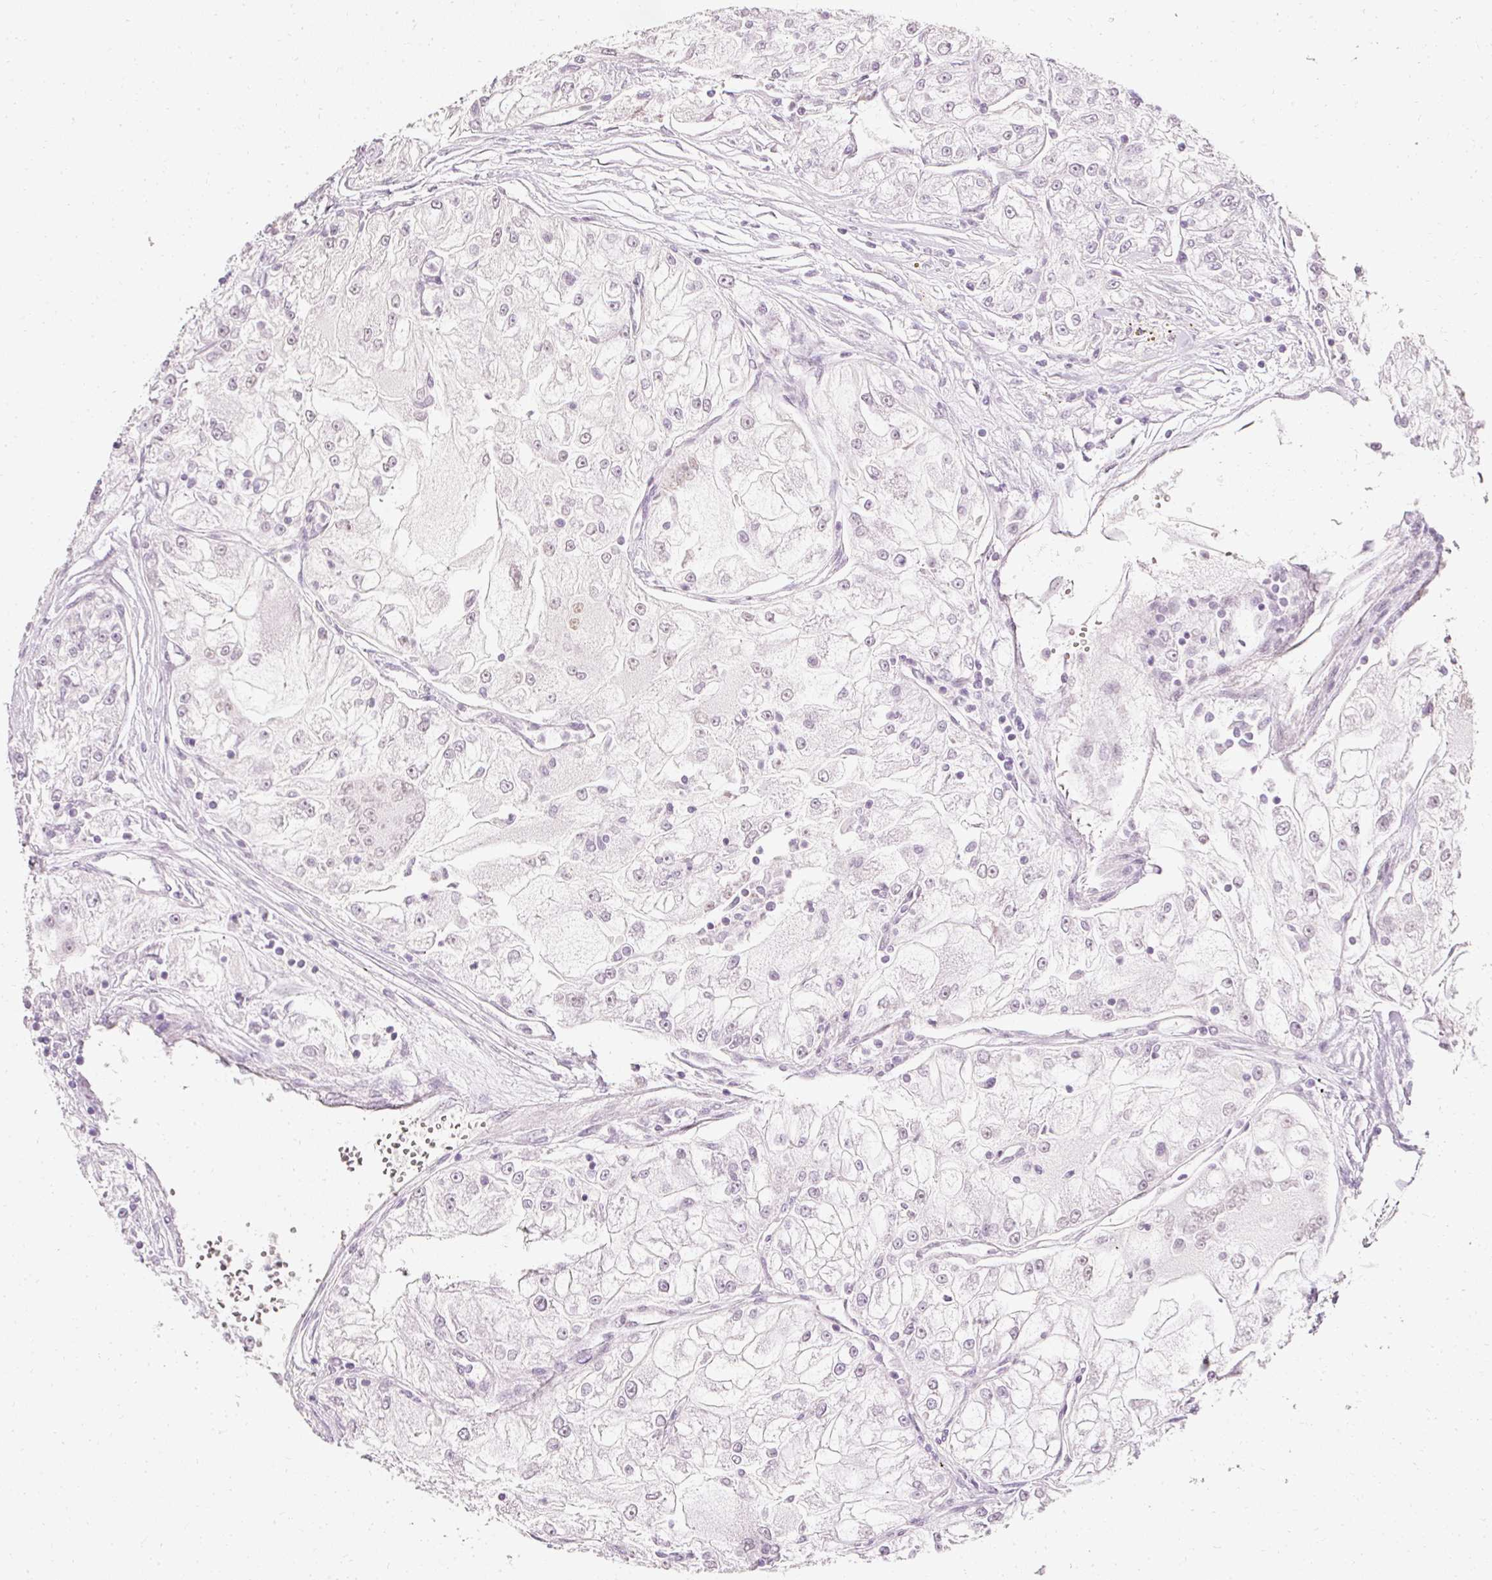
{"staining": {"intensity": "weak", "quantity": "<25%", "location": "nuclear"}, "tissue": "renal cancer", "cell_type": "Tumor cells", "image_type": "cancer", "snomed": [{"axis": "morphology", "description": "Adenocarcinoma, NOS"}, {"axis": "topography", "description": "Kidney"}], "caption": "There is no significant positivity in tumor cells of renal cancer.", "gene": "ELAVL3", "patient": {"sex": "female", "age": 72}}